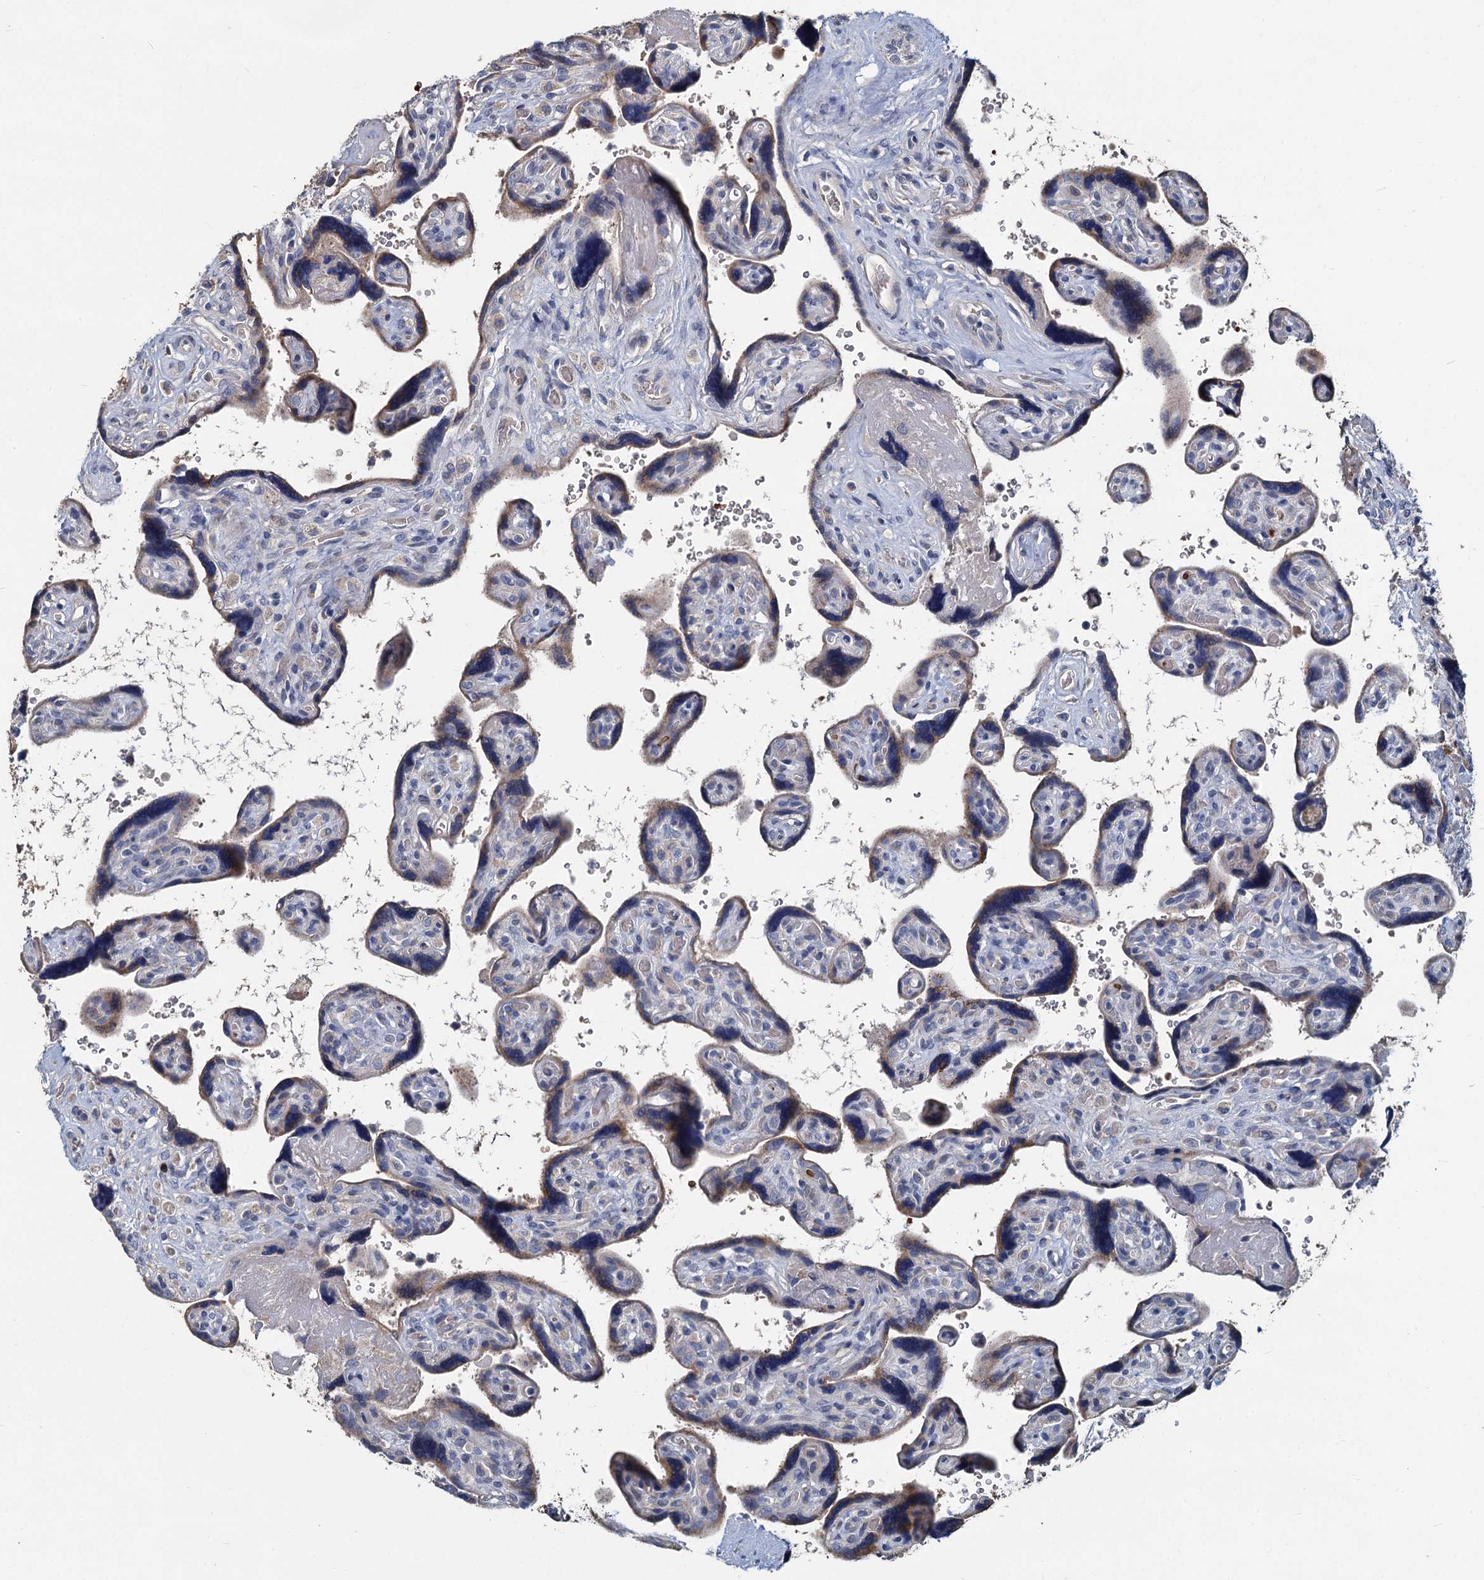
{"staining": {"intensity": "moderate", "quantity": "25%-75%", "location": "cytoplasmic/membranous"}, "tissue": "placenta", "cell_type": "Trophoblastic cells", "image_type": "normal", "snomed": [{"axis": "morphology", "description": "Normal tissue, NOS"}, {"axis": "topography", "description": "Placenta"}], "caption": "Protein expression analysis of normal human placenta reveals moderate cytoplasmic/membranous staining in about 25%-75% of trophoblastic cells. (brown staining indicates protein expression, while blue staining denotes nuclei).", "gene": "TCTN2", "patient": {"sex": "female", "age": 39}}